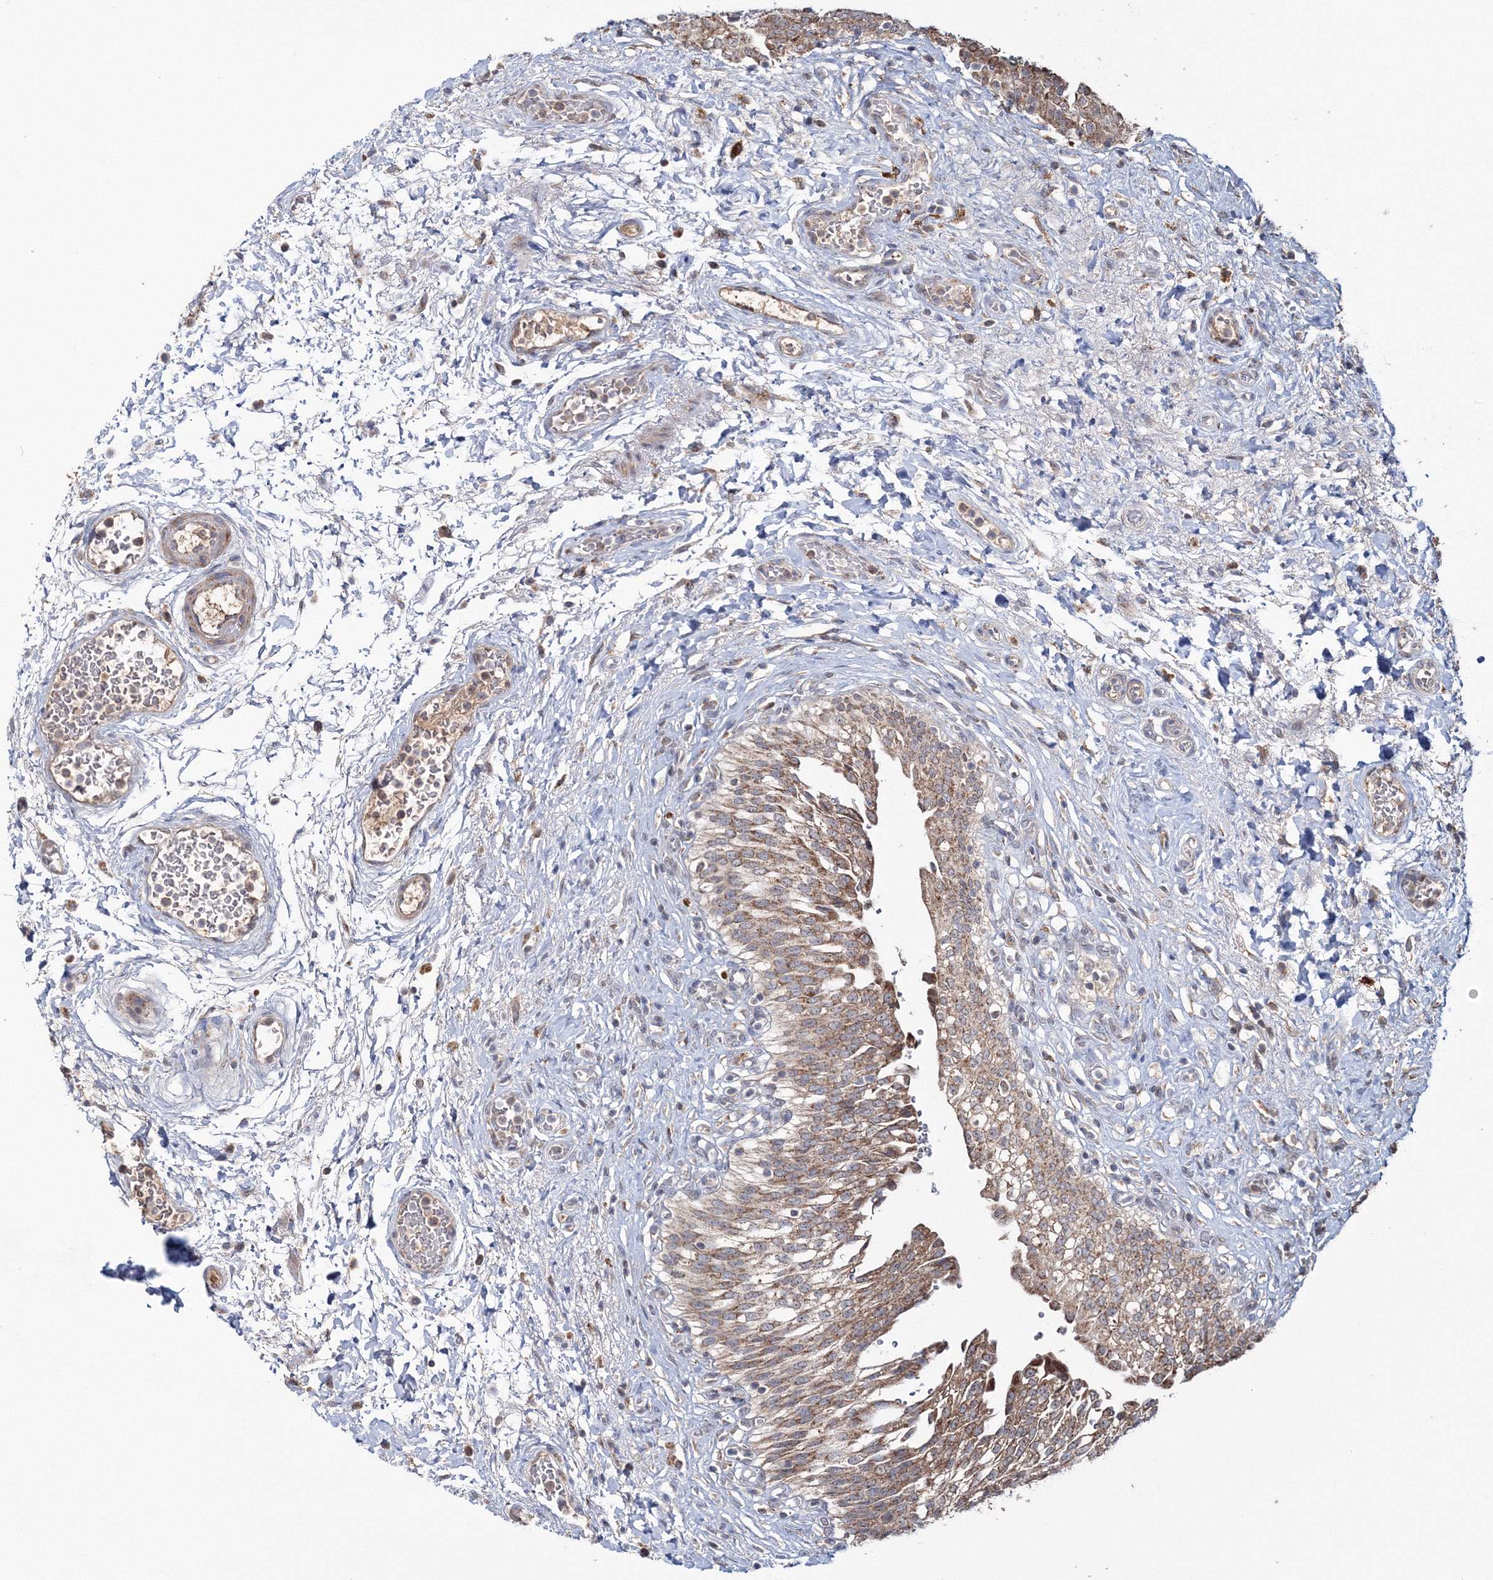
{"staining": {"intensity": "strong", "quantity": ">75%", "location": "cytoplasmic/membranous"}, "tissue": "urinary bladder", "cell_type": "Urothelial cells", "image_type": "normal", "snomed": [{"axis": "morphology", "description": "Urothelial carcinoma, High grade"}, {"axis": "topography", "description": "Urinary bladder"}], "caption": "Immunohistochemical staining of normal human urinary bladder displays >75% levels of strong cytoplasmic/membranous protein positivity in approximately >75% of urothelial cells. The staining was performed using DAB to visualize the protein expression in brown, while the nuclei were stained in blue with hematoxylin (Magnification: 20x).", "gene": "PEX13", "patient": {"sex": "male", "age": 46}}